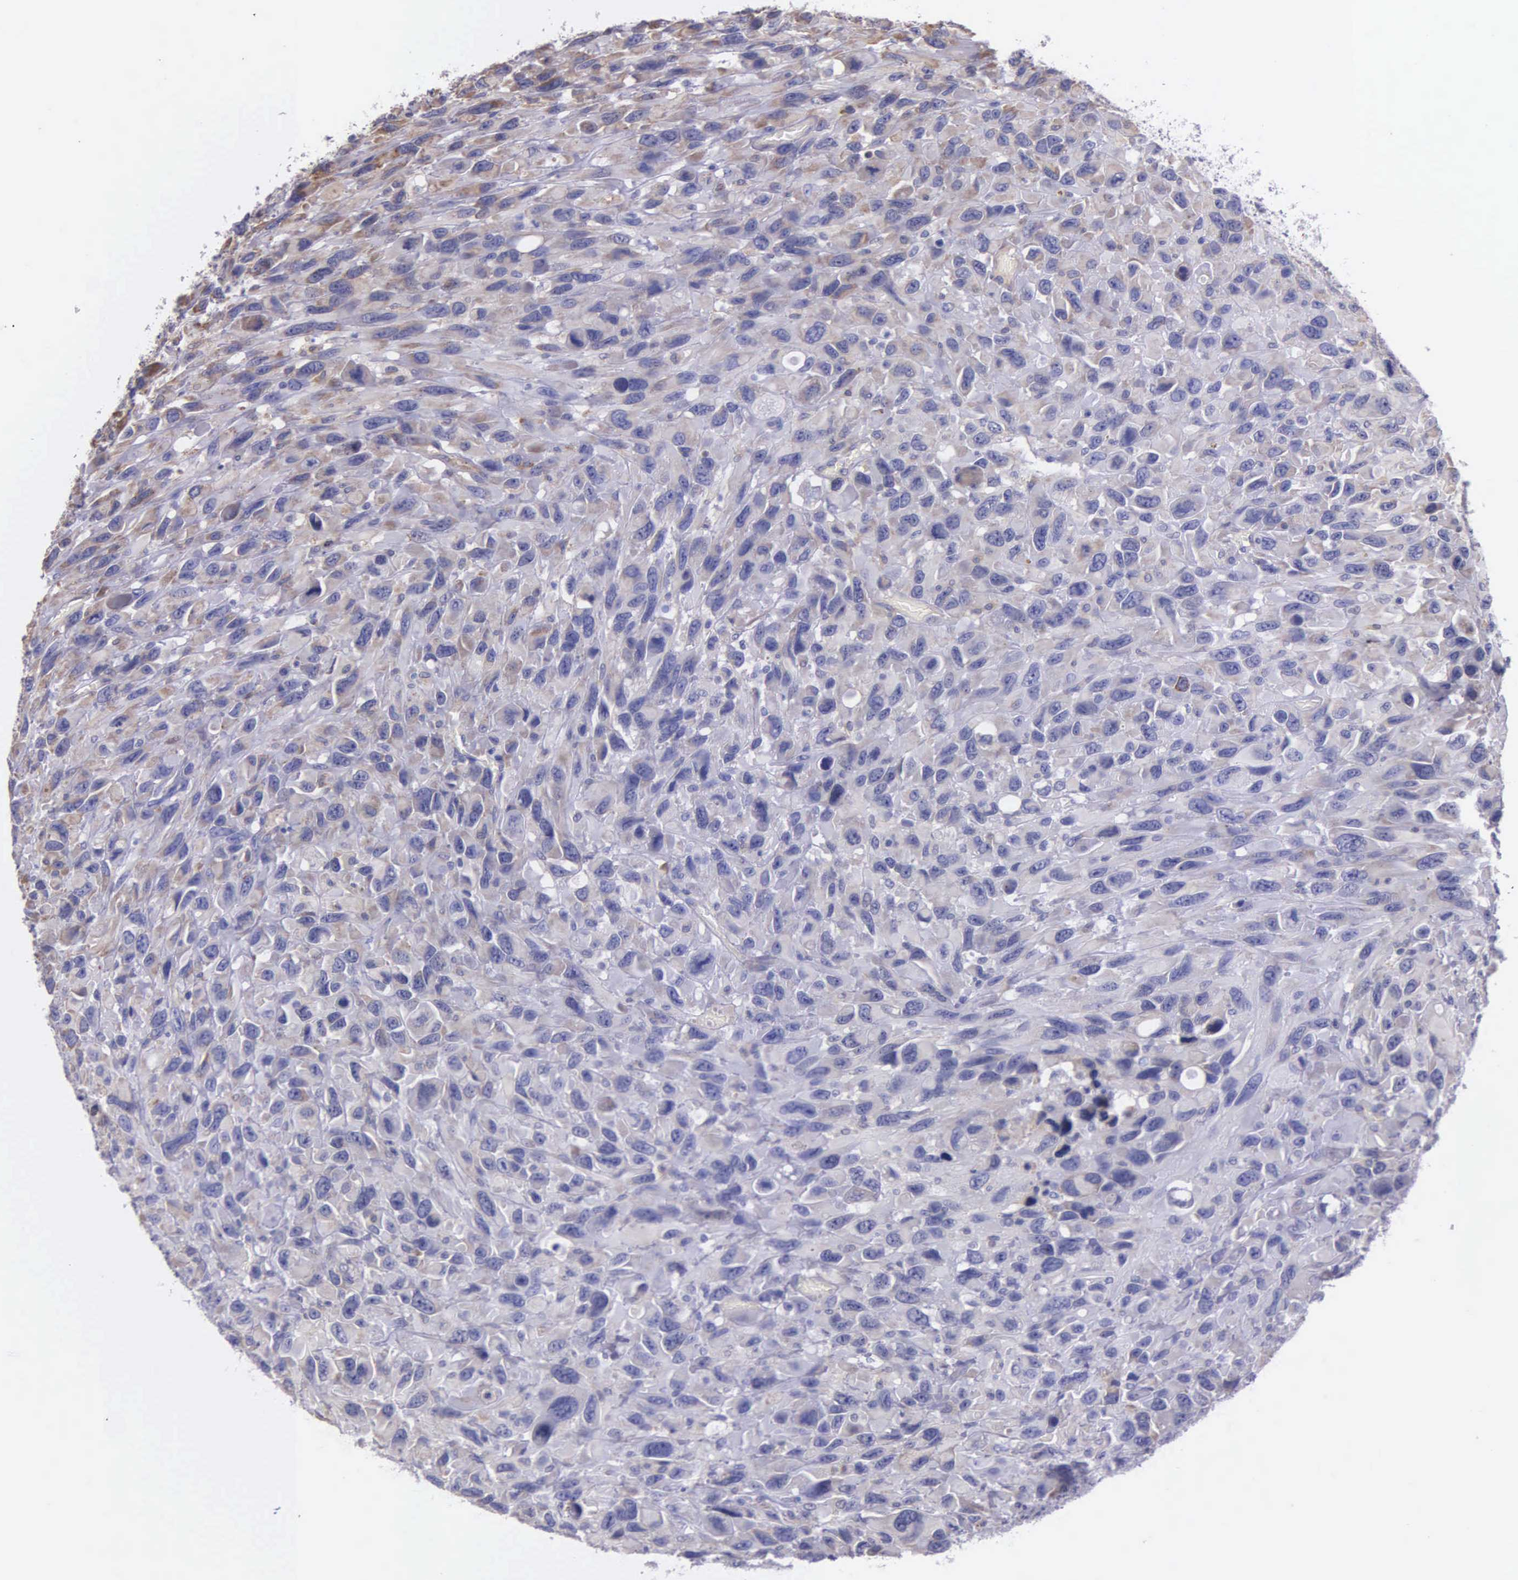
{"staining": {"intensity": "negative", "quantity": "none", "location": "none"}, "tissue": "renal cancer", "cell_type": "Tumor cells", "image_type": "cancer", "snomed": [{"axis": "morphology", "description": "Adenocarcinoma, NOS"}, {"axis": "topography", "description": "Kidney"}], "caption": "High magnification brightfield microscopy of renal cancer stained with DAB (brown) and counterstained with hematoxylin (blue): tumor cells show no significant expression. (DAB immunohistochemistry (IHC) with hematoxylin counter stain).", "gene": "ZC3H12B", "patient": {"sex": "male", "age": 79}}